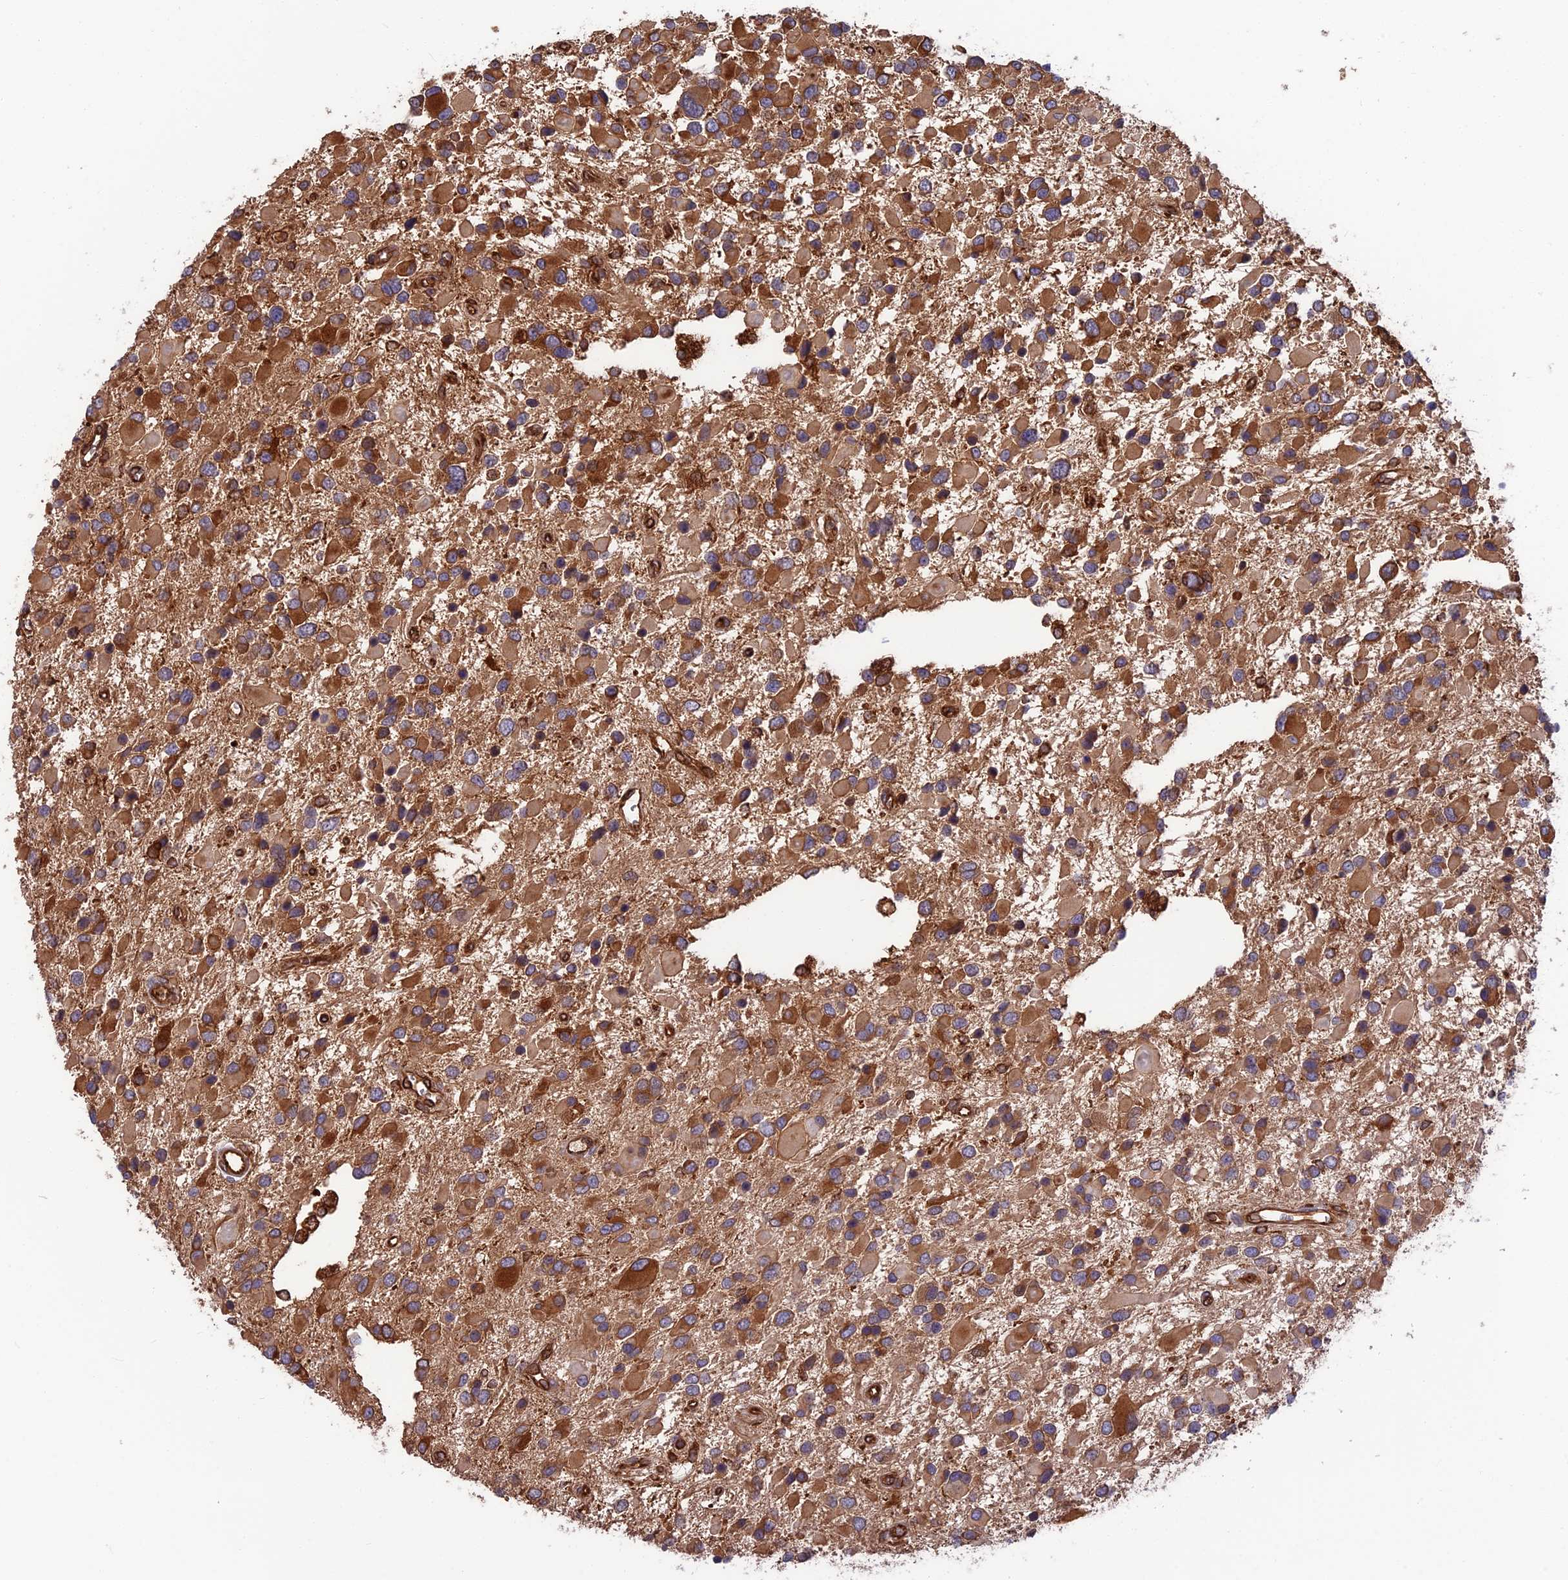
{"staining": {"intensity": "moderate", "quantity": ">75%", "location": "cytoplasmic/membranous"}, "tissue": "glioma", "cell_type": "Tumor cells", "image_type": "cancer", "snomed": [{"axis": "morphology", "description": "Glioma, malignant, High grade"}, {"axis": "topography", "description": "Brain"}], "caption": "A high-resolution histopathology image shows IHC staining of malignant glioma (high-grade), which reveals moderate cytoplasmic/membranous positivity in approximately >75% of tumor cells.", "gene": "WDR1", "patient": {"sex": "male", "age": 53}}